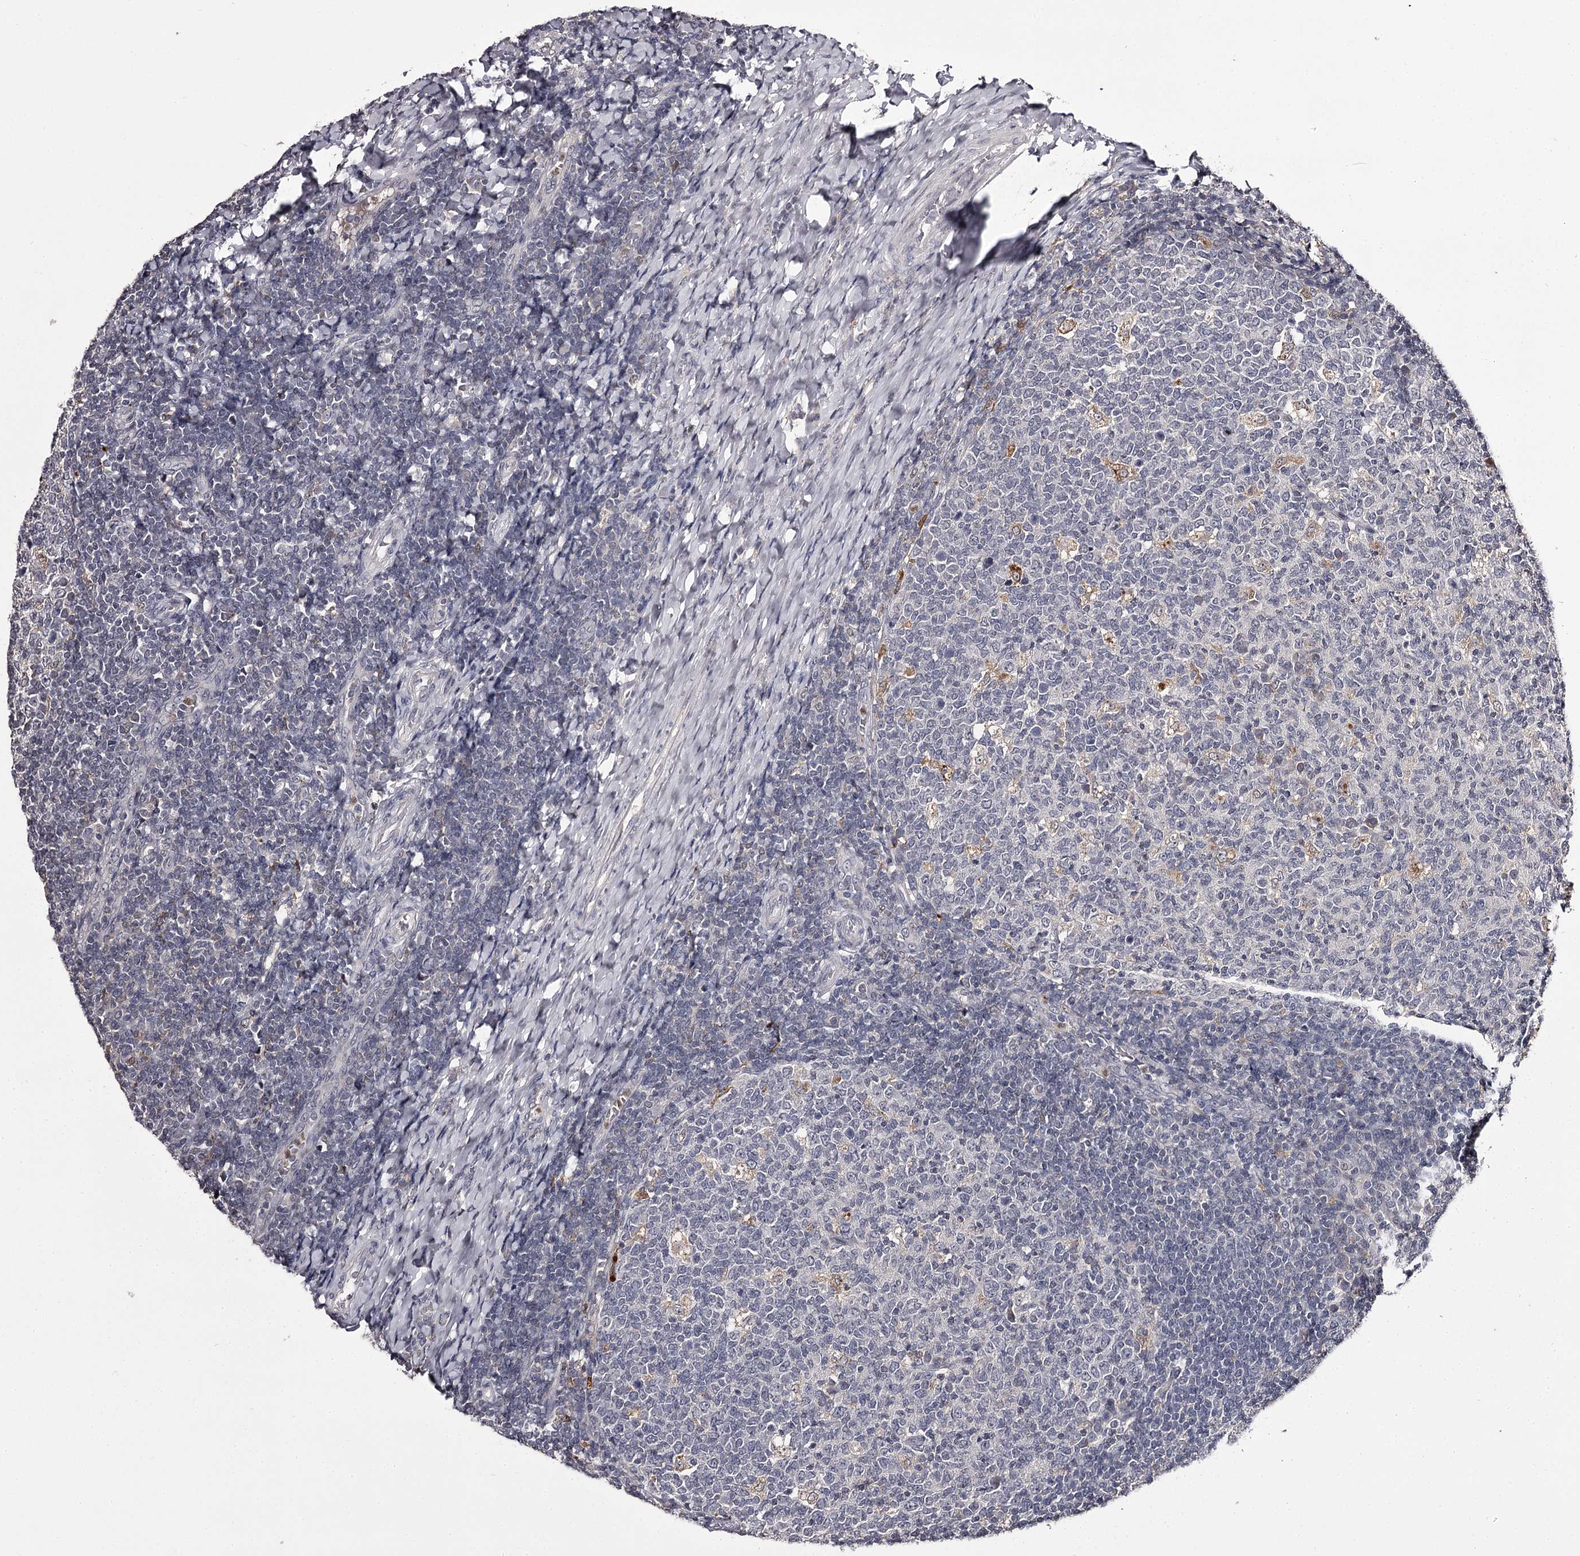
{"staining": {"intensity": "negative", "quantity": "none", "location": "none"}, "tissue": "tonsil", "cell_type": "Germinal center cells", "image_type": "normal", "snomed": [{"axis": "morphology", "description": "Normal tissue, NOS"}, {"axis": "topography", "description": "Tonsil"}], "caption": "A photomicrograph of human tonsil is negative for staining in germinal center cells. Nuclei are stained in blue.", "gene": "SLC32A1", "patient": {"sex": "female", "age": 19}}